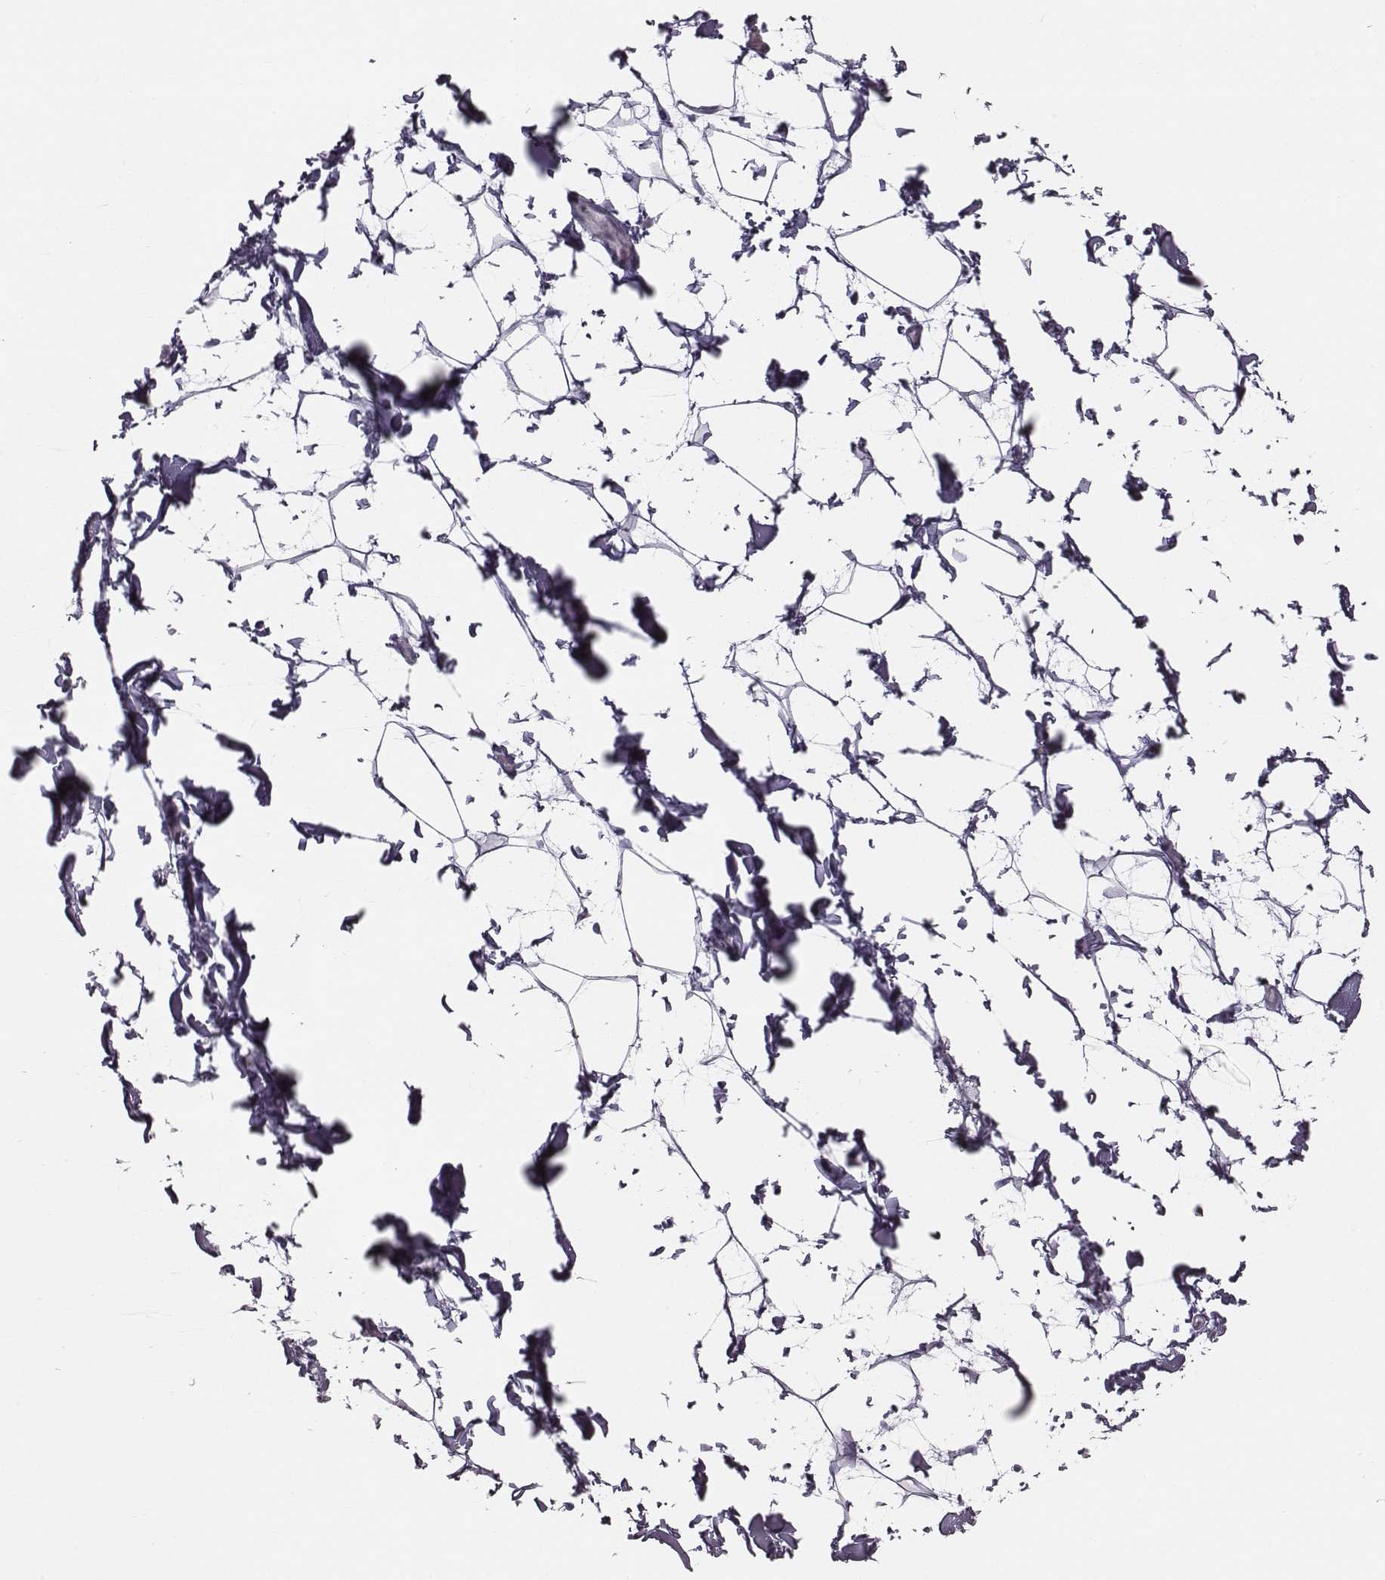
{"staining": {"intensity": "negative", "quantity": "none", "location": "none"}, "tissue": "adipose tissue", "cell_type": "Adipocytes", "image_type": "normal", "snomed": [{"axis": "morphology", "description": "Normal tissue, NOS"}, {"axis": "topography", "description": "Gallbladder"}, {"axis": "topography", "description": "Peripheral nerve tissue"}], "caption": "Immunohistochemical staining of normal adipose tissue exhibits no significant staining in adipocytes.", "gene": "CRISP1", "patient": {"sex": "female", "age": 45}}